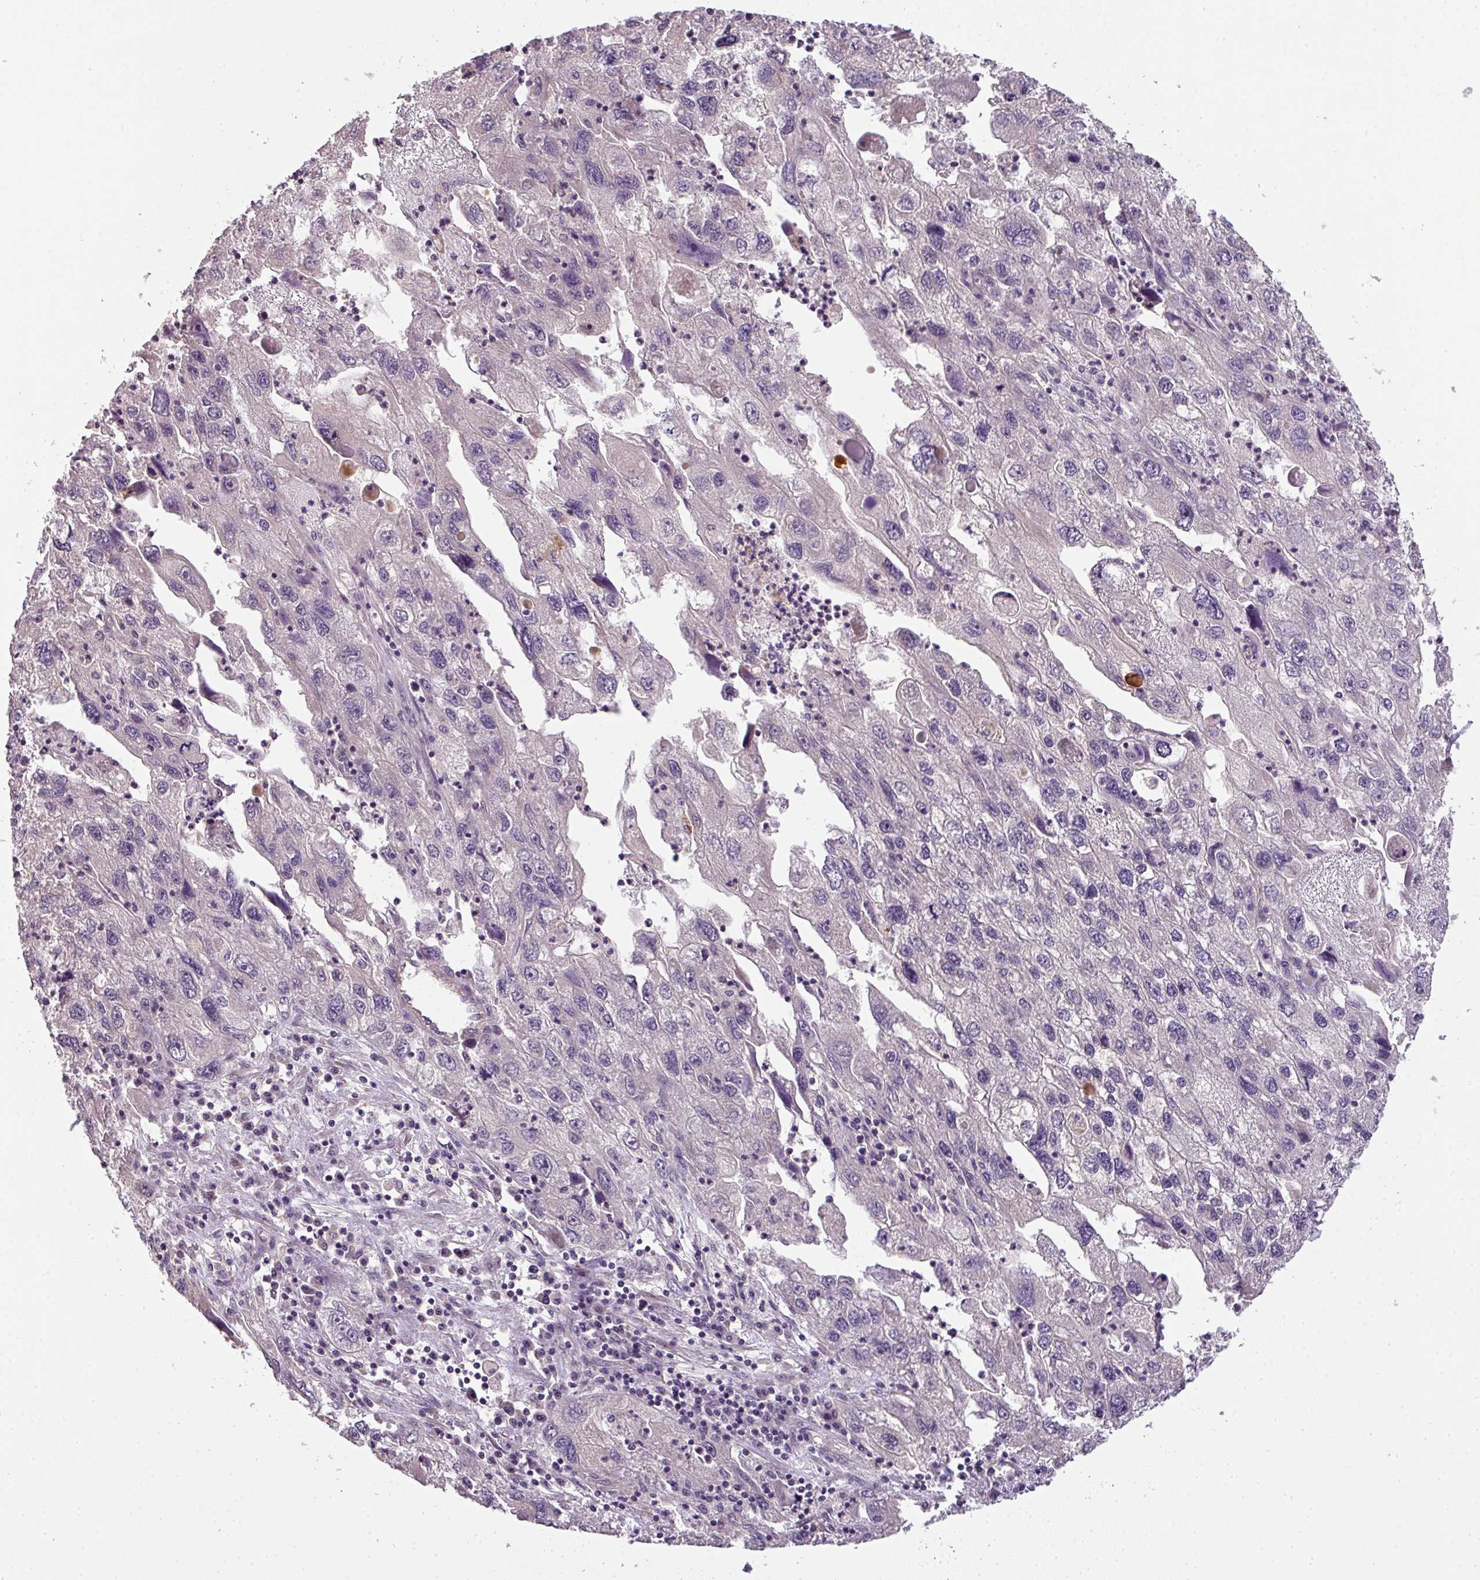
{"staining": {"intensity": "negative", "quantity": "none", "location": "none"}, "tissue": "endometrial cancer", "cell_type": "Tumor cells", "image_type": "cancer", "snomed": [{"axis": "morphology", "description": "Adenocarcinoma, NOS"}, {"axis": "topography", "description": "Endometrium"}], "caption": "This micrograph is of adenocarcinoma (endometrial) stained with immunohistochemistry to label a protein in brown with the nuclei are counter-stained blue. There is no staining in tumor cells. (Brightfield microscopy of DAB (3,3'-diaminobenzidine) immunohistochemistry at high magnification).", "gene": "TCL1B", "patient": {"sex": "female", "age": 49}}